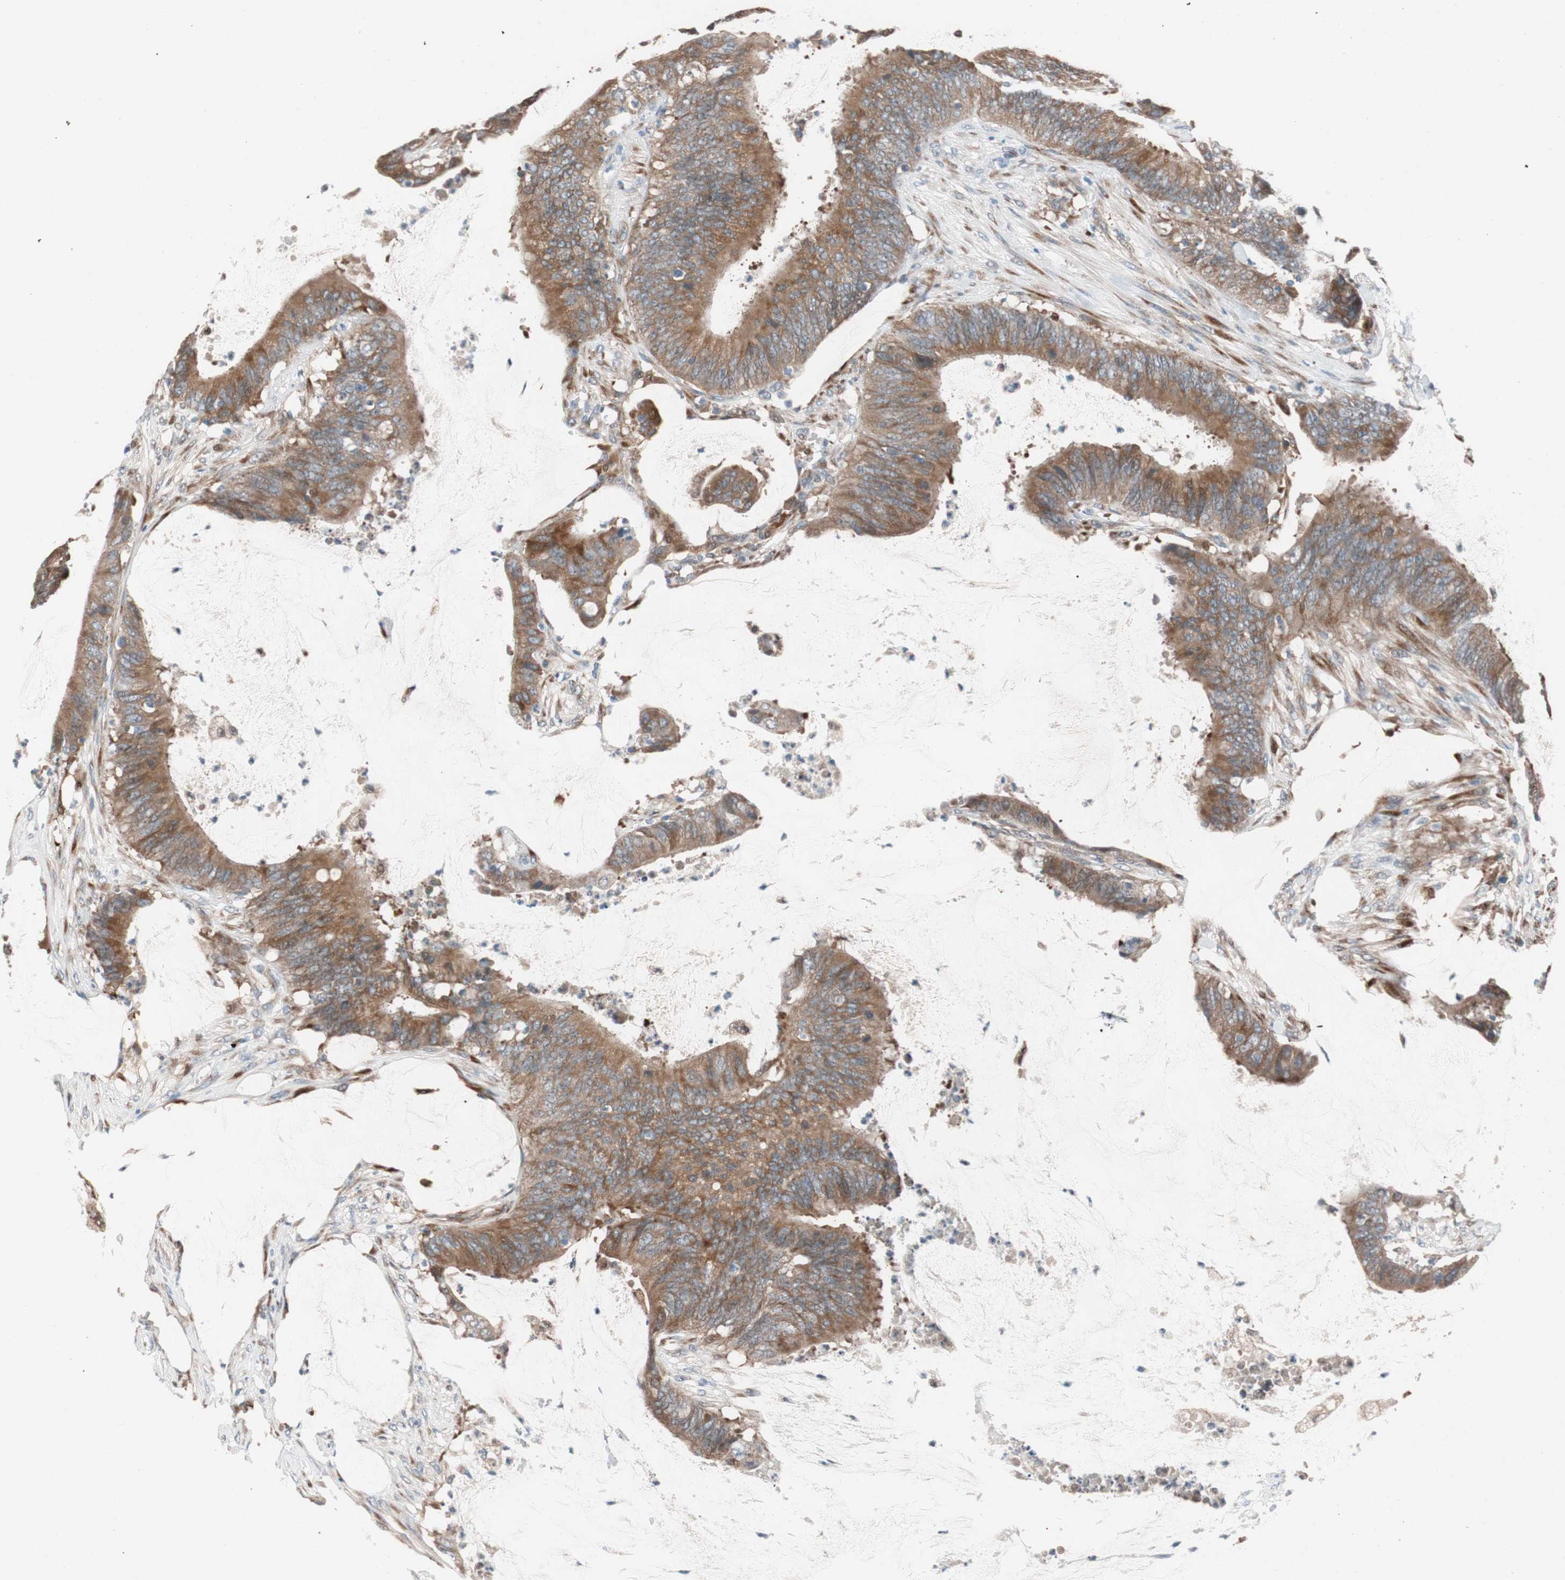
{"staining": {"intensity": "moderate", "quantity": ">75%", "location": "cytoplasmic/membranous"}, "tissue": "colorectal cancer", "cell_type": "Tumor cells", "image_type": "cancer", "snomed": [{"axis": "morphology", "description": "Adenocarcinoma, NOS"}, {"axis": "topography", "description": "Rectum"}], "caption": "IHC of human colorectal adenocarcinoma demonstrates medium levels of moderate cytoplasmic/membranous staining in approximately >75% of tumor cells.", "gene": "FAAH", "patient": {"sex": "female", "age": 66}}